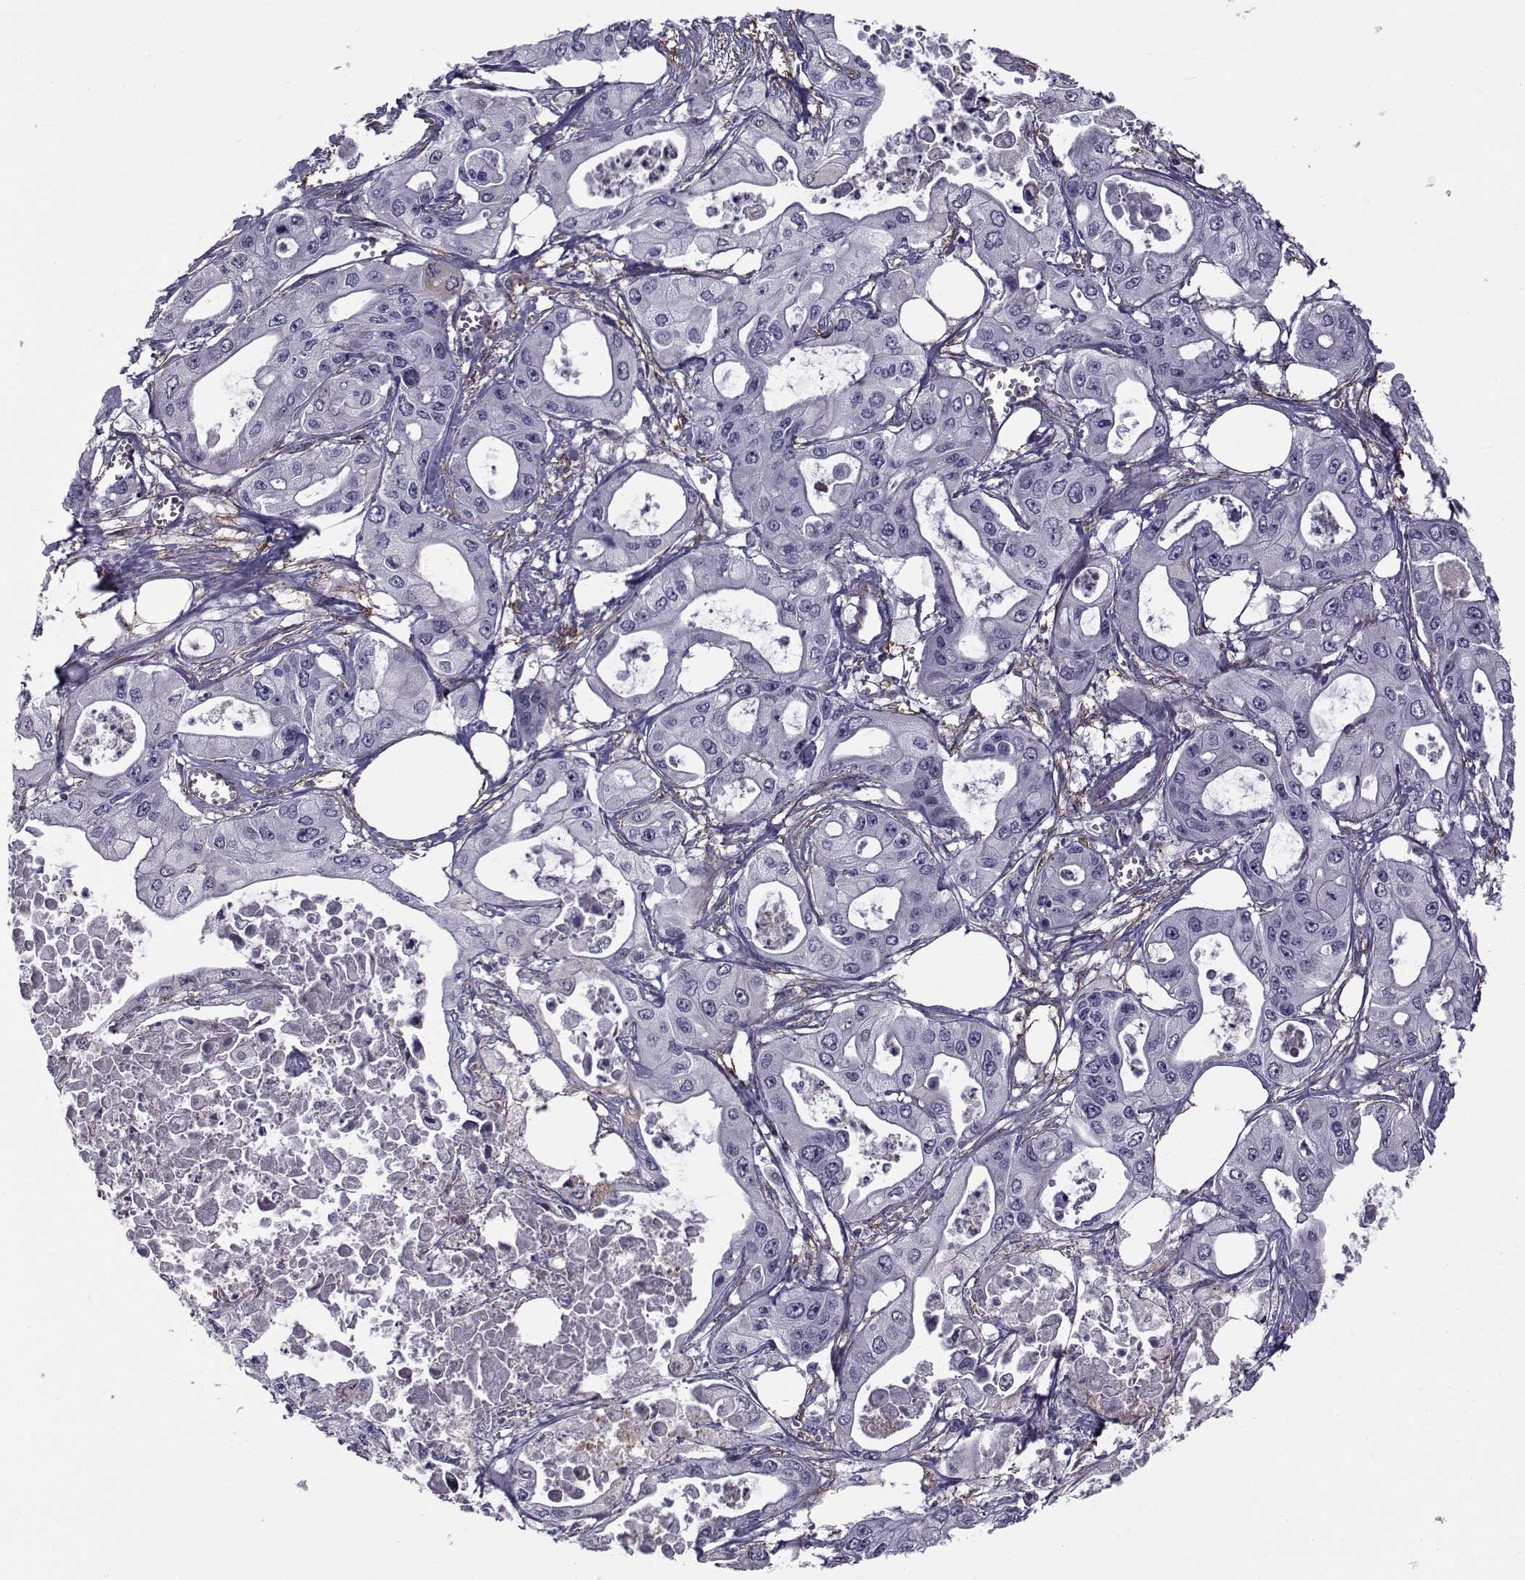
{"staining": {"intensity": "negative", "quantity": "none", "location": "none"}, "tissue": "pancreatic cancer", "cell_type": "Tumor cells", "image_type": "cancer", "snomed": [{"axis": "morphology", "description": "Adenocarcinoma, NOS"}, {"axis": "topography", "description": "Pancreas"}], "caption": "Immunohistochemistry micrograph of neoplastic tissue: pancreatic adenocarcinoma stained with DAB exhibits no significant protein staining in tumor cells.", "gene": "LRRC27", "patient": {"sex": "male", "age": 70}}